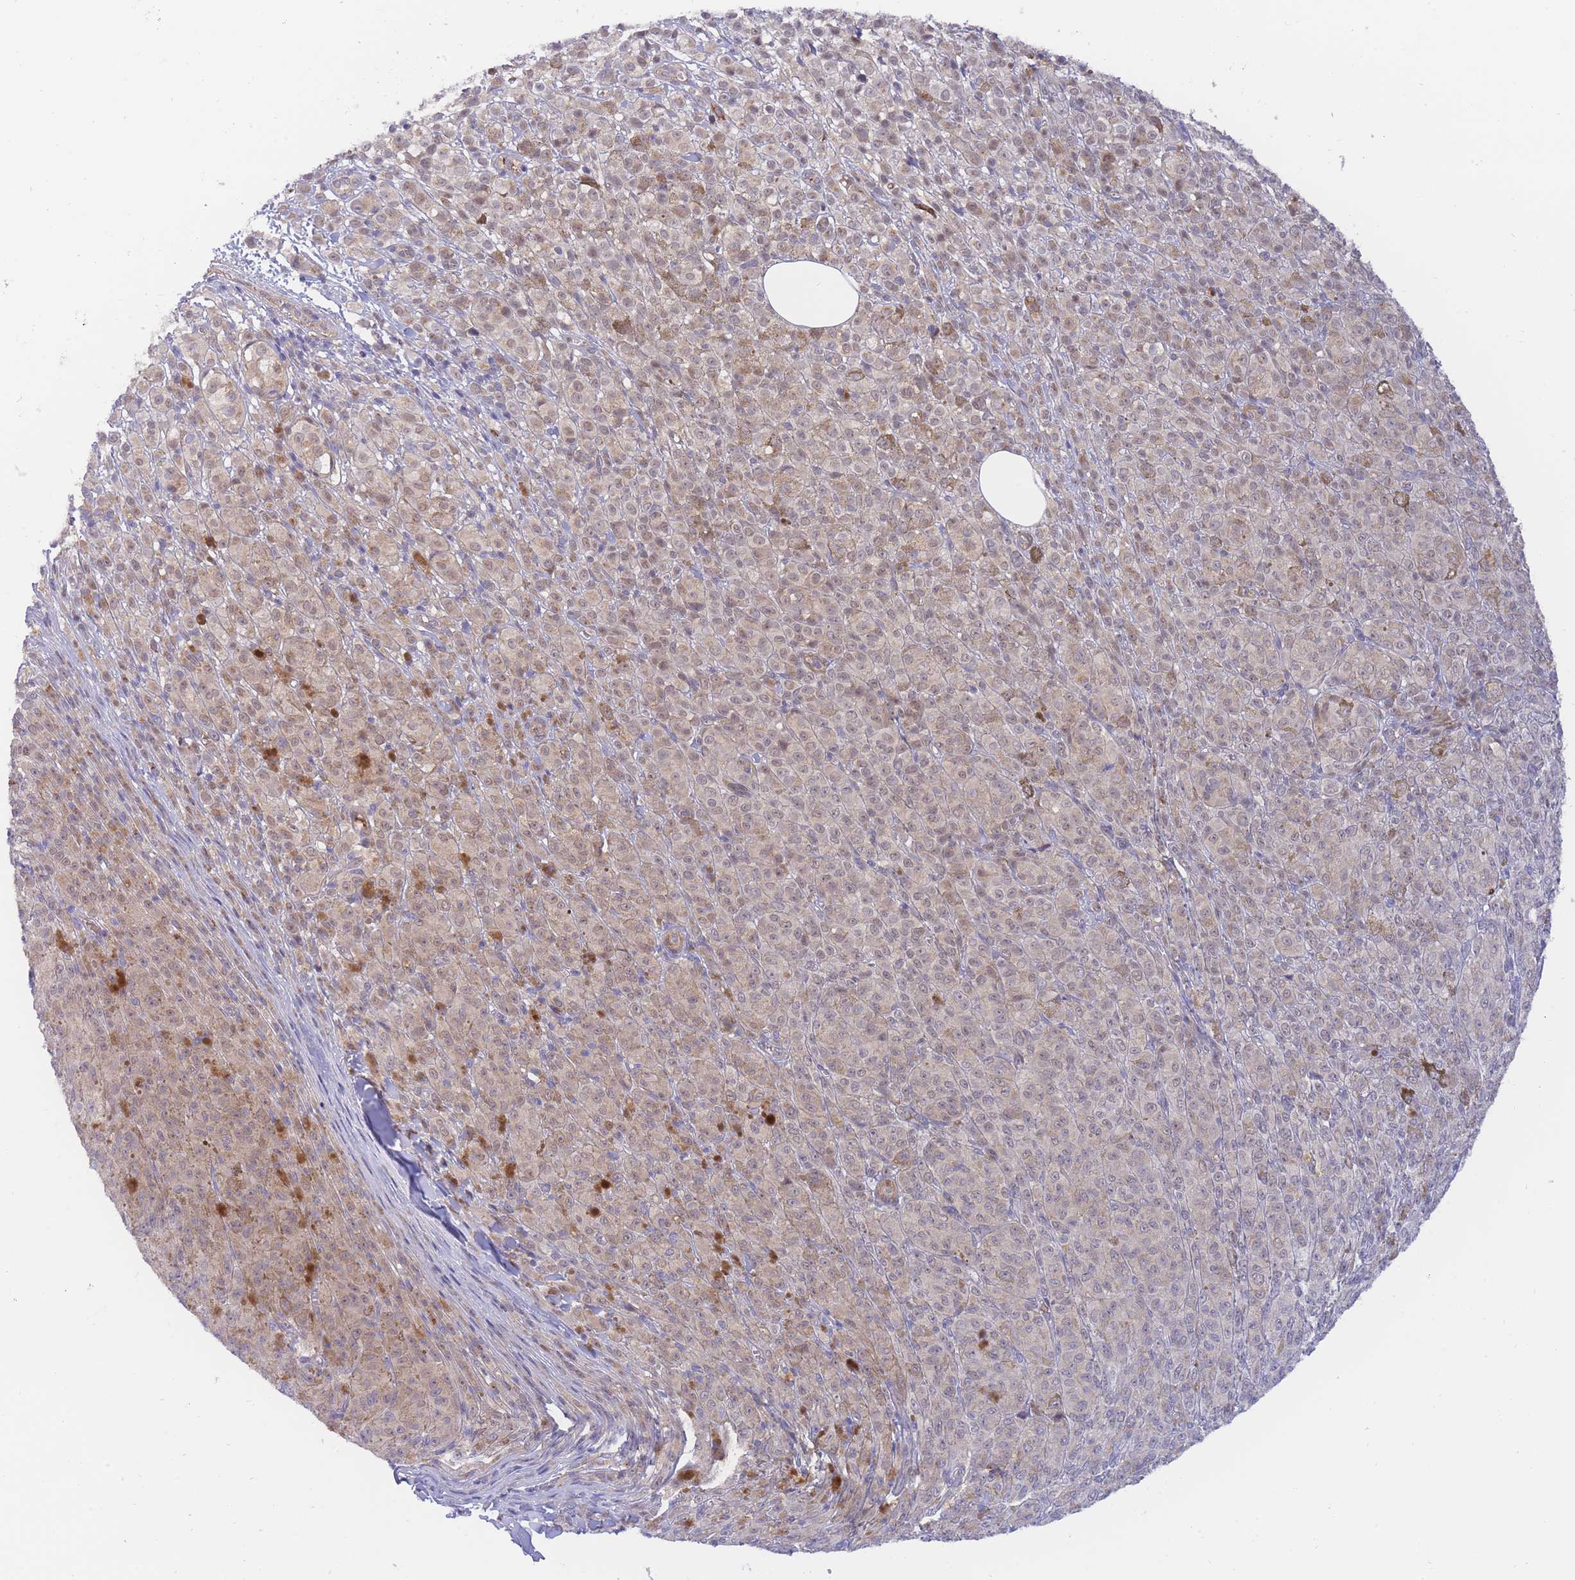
{"staining": {"intensity": "negative", "quantity": "none", "location": "none"}, "tissue": "melanoma", "cell_type": "Tumor cells", "image_type": "cancer", "snomed": [{"axis": "morphology", "description": "Malignant melanoma, NOS"}, {"axis": "topography", "description": "Skin"}], "caption": "The histopathology image displays no significant expression in tumor cells of melanoma. Brightfield microscopy of immunohistochemistry (IHC) stained with DAB (3,3'-diaminobenzidine) (brown) and hematoxylin (blue), captured at high magnification.", "gene": "APOL4", "patient": {"sex": "female", "age": 52}}